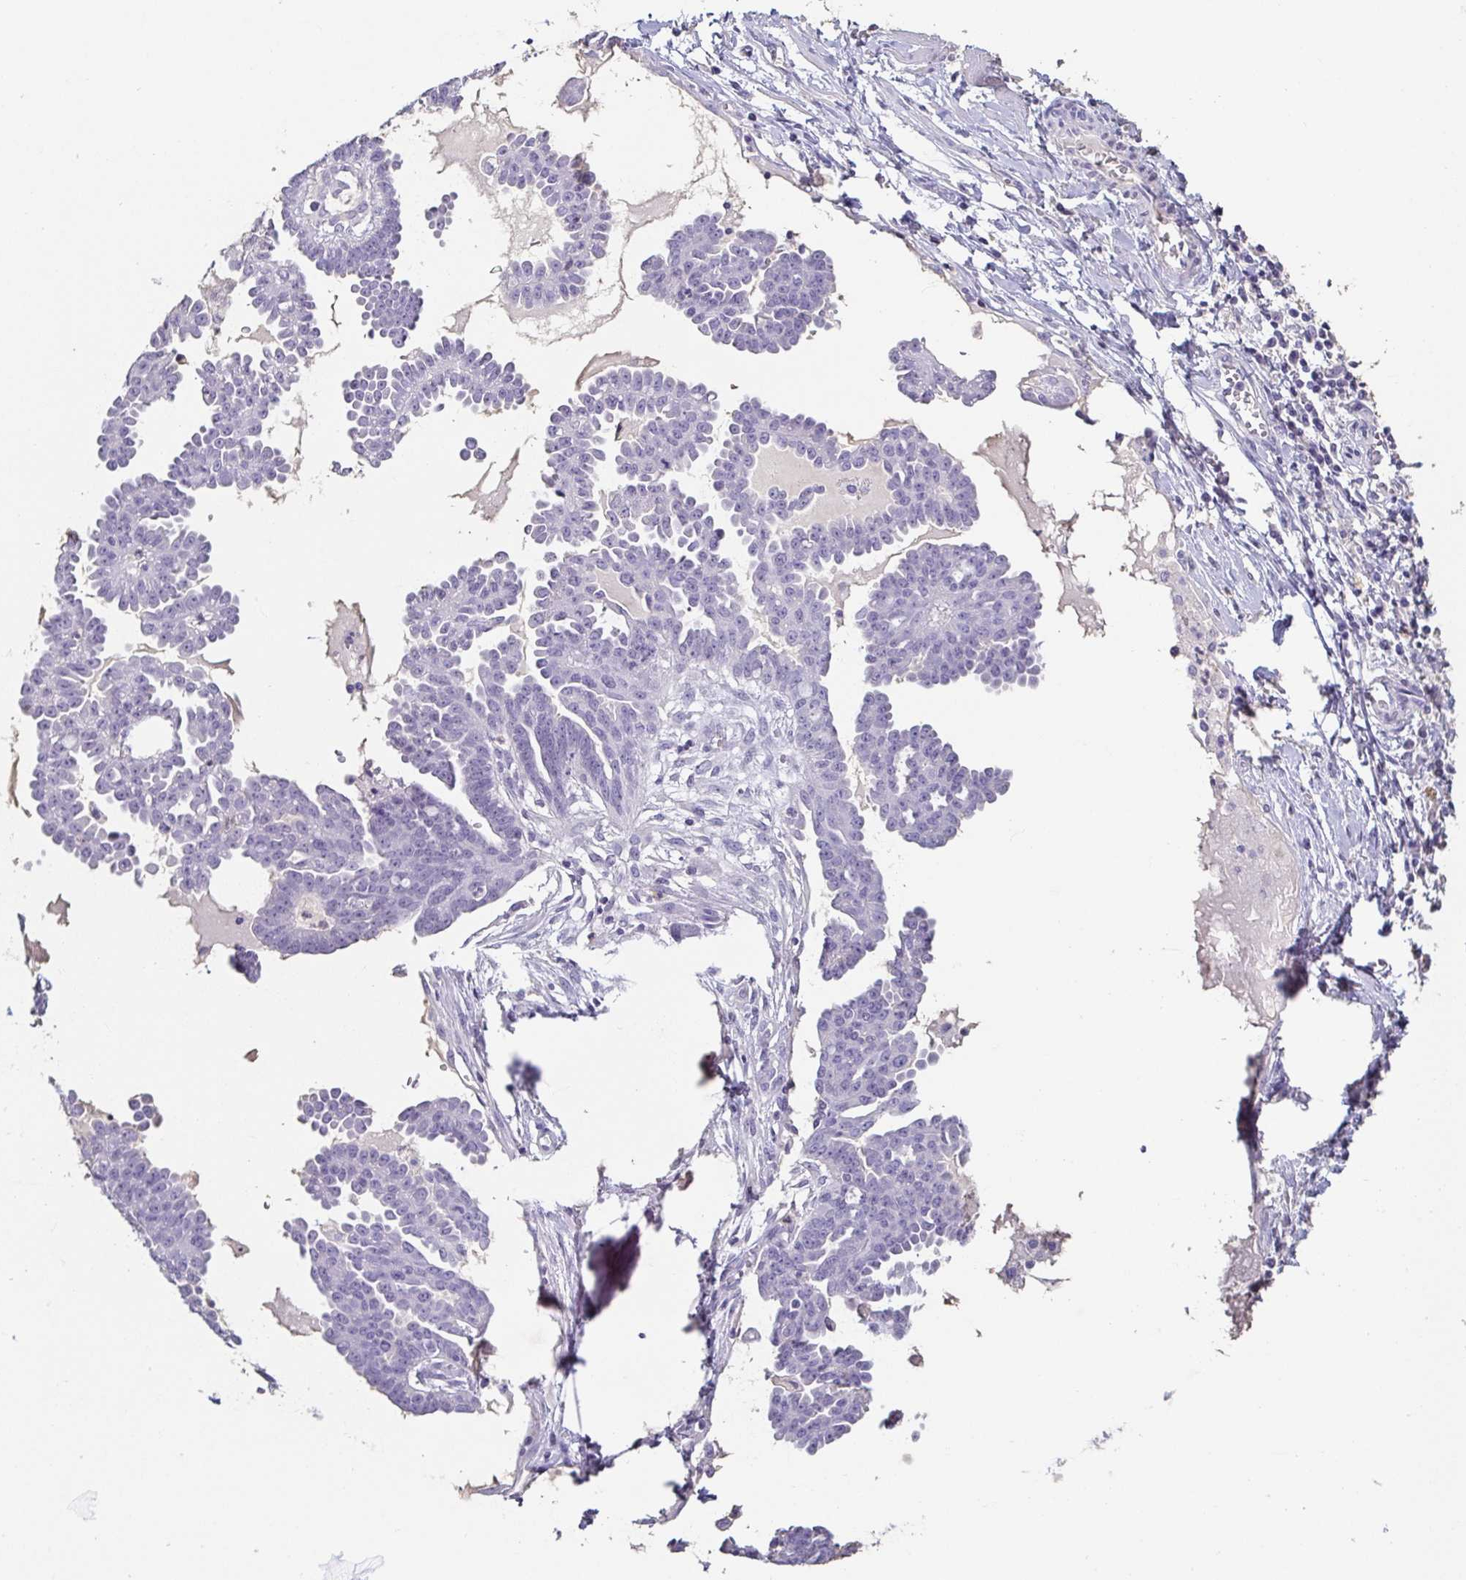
{"staining": {"intensity": "negative", "quantity": "none", "location": "none"}, "tissue": "ovarian cancer", "cell_type": "Tumor cells", "image_type": "cancer", "snomed": [{"axis": "morphology", "description": "Cystadenocarcinoma, serous, NOS"}, {"axis": "topography", "description": "Ovary"}], "caption": "Immunohistochemistry (IHC) photomicrograph of neoplastic tissue: human ovarian cancer stained with DAB exhibits no significant protein positivity in tumor cells. (Brightfield microscopy of DAB immunohistochemistry at high magnification).", "gene": "BPIFA2", "patient": {"sex": "female", "age": 71}}